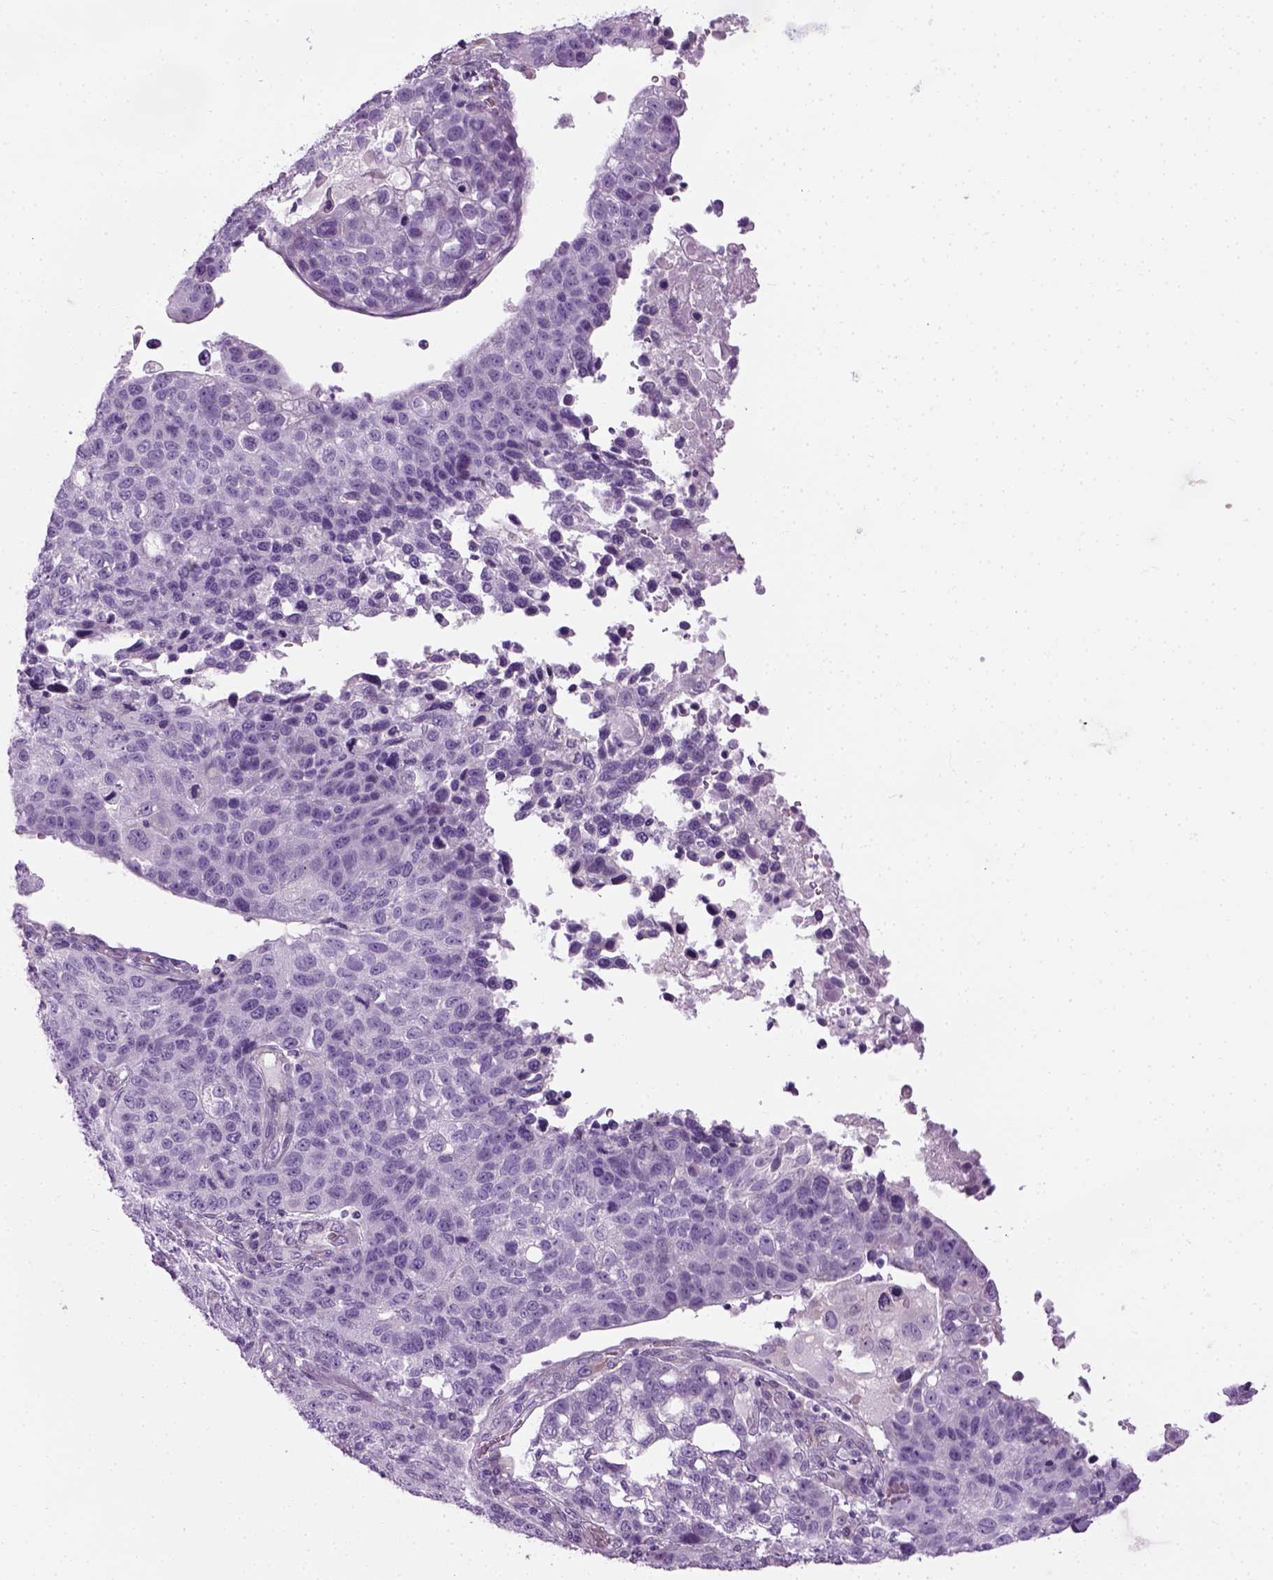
{"staining": {"intensity": "negative", "quantity": "none", "location": "none"}, "tissue": "lung cancer", "cell_type": "Tumor cells", "image_type": "cancer", "snomed": [{"axis": "morphology", "description": "Squamous cell carcinoma, NOS"}, {"axis": "topography", "description": "Lymph node"}, {"axis": "topography", "description": "Lung"}], "caption": "Lung squamous cell carcinoma was stained to show a protein in brown. There is no significant positivity in tumor cells. The staining was performed using DAB (3,3'-diaminobenzidine) to visualize the protein expression in brown, while the nuclei were stained in blue with hematoxylin (Magnification: 20x).", "gene": "CIBAR2", "patient": {"sex": "male", "age": 61}}